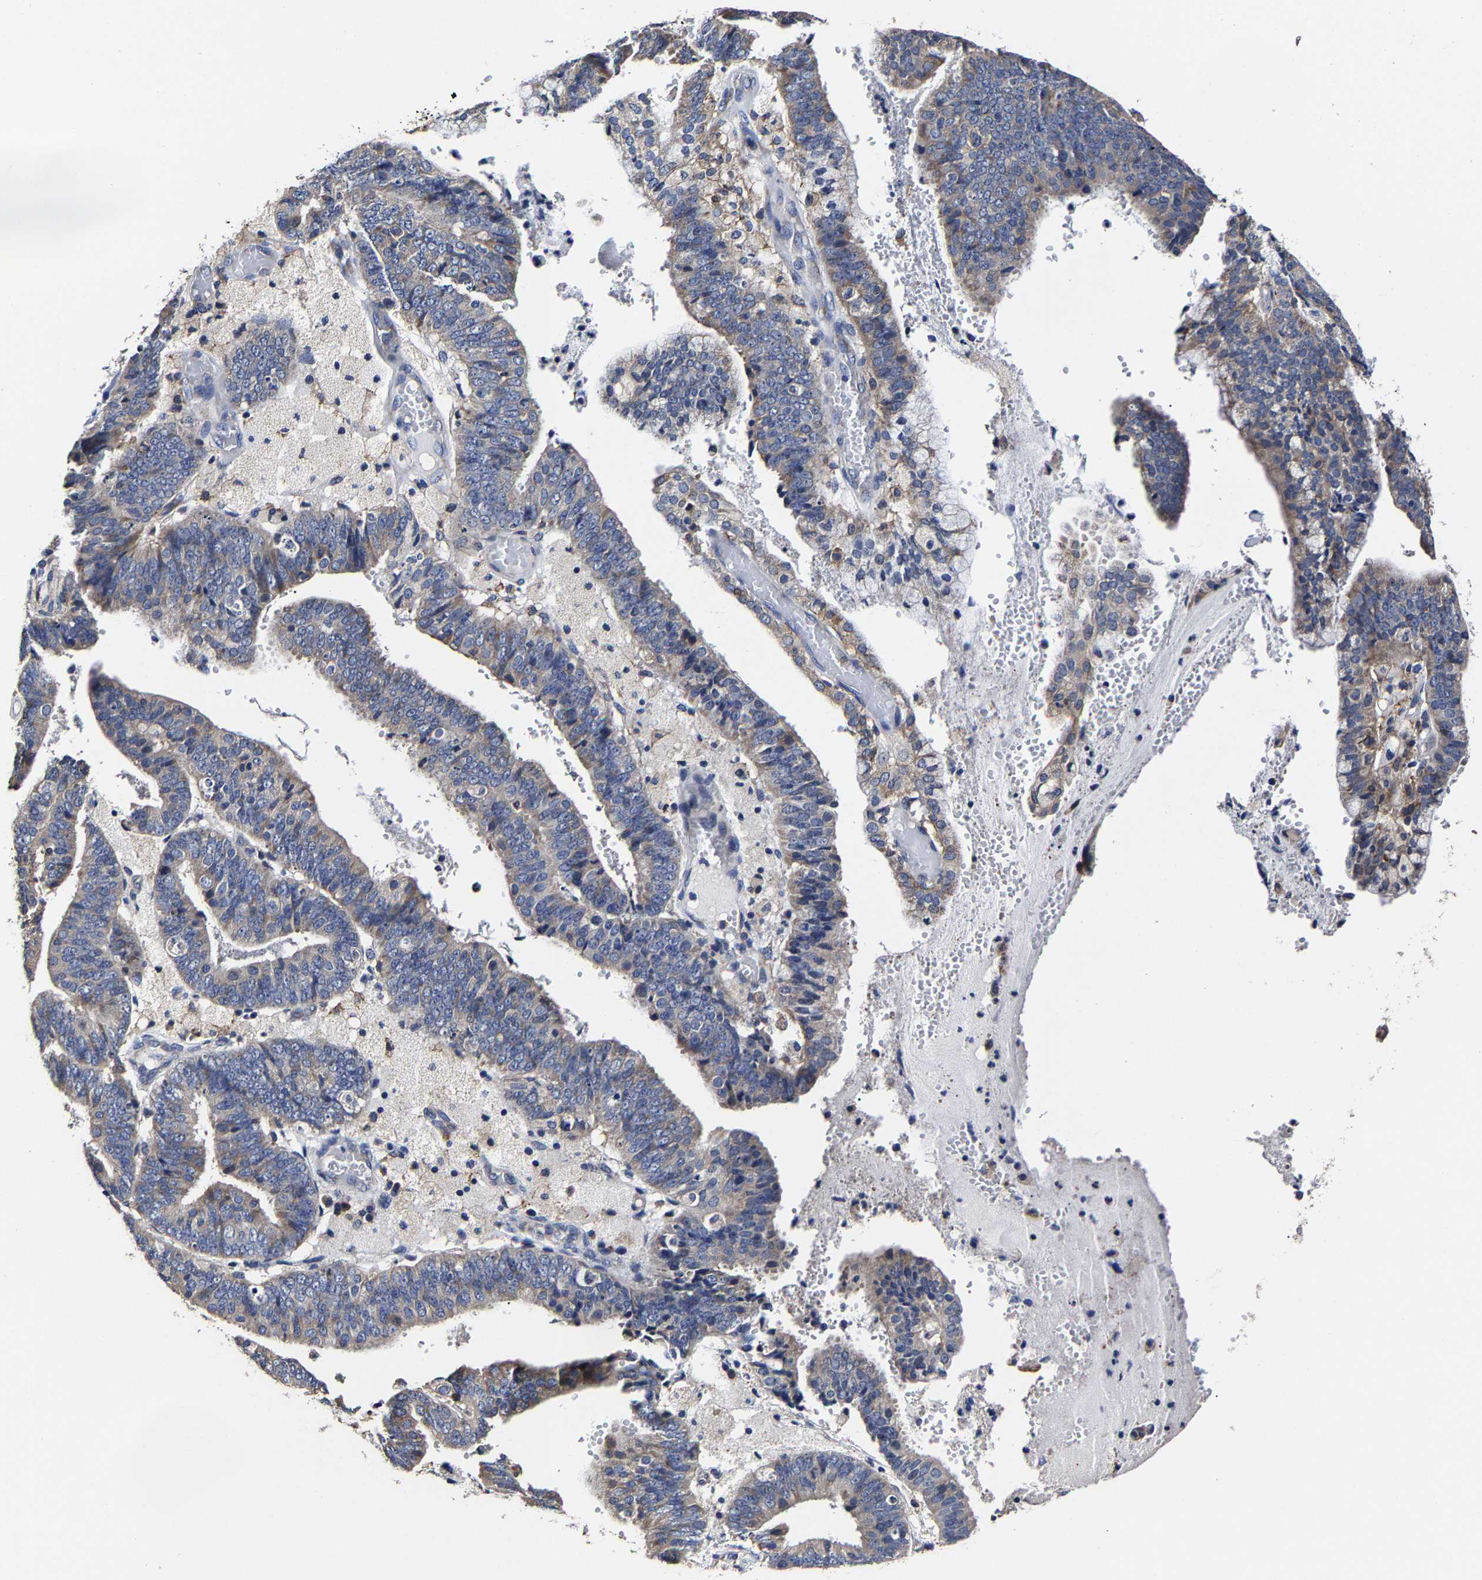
{"staining": {"intensity": "weak", "quantity": ">75%", "location": "cytoplasmic/membranous"}, "tissue": "endometrial cancer", "cell_type": "Tumor cells", "image_type": "cancer", "snomed": [{"axis": "morphology", "description": "Adenocarcinoma, NOS"}, {"axis": "topography", "description": "Endometrium"}], "caption": "Tumor cells reveal weak cytoplasmic/membranous staining in about >75% of cells in endometrial cancer (adenocarcinoma). (brown staining indicates protein expression, while blue staining denotes nuclei).", "gene": "AASS", "patient": {"sex": "female", "age": 63}}